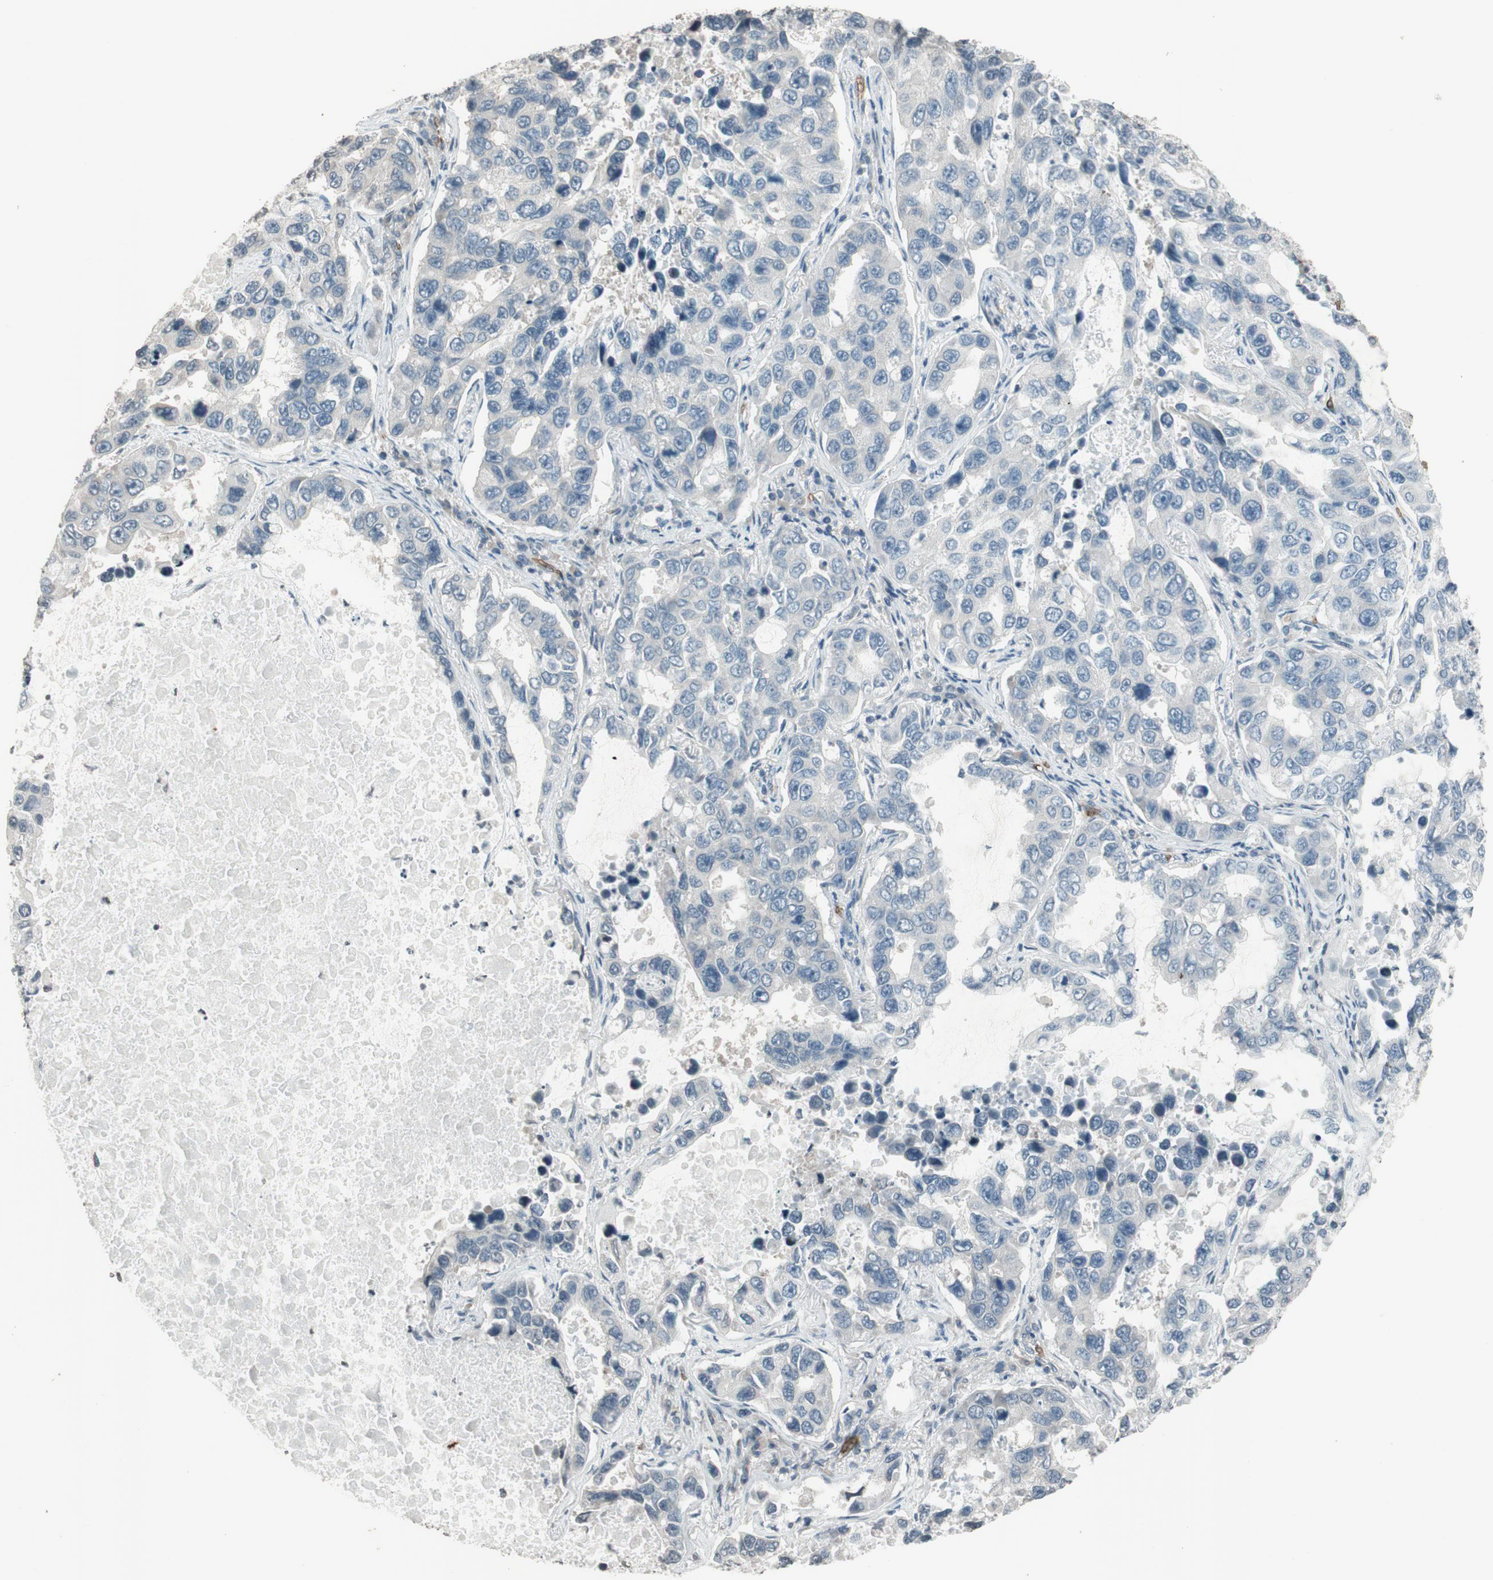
{"staining": {"intensity": "weak", "quantity": "<25%", "location": "cytoplasmic/membranous"}, "tissue": "lung cancer", "cell_type": "Tumor cells", "image_type": "cancer", "snomed": [{"axis": "morphology", "description": "Adenocarcinoma, NOS"}, {"axis": "topography", "description": "Lung"}], "caption": "A micrograph of lung cancer (adenocarcinoma) stained for a protein displays no brown staining in tumor cells.", "gene": "GYPC", "patient": {"sex": "male", "age": 64}}